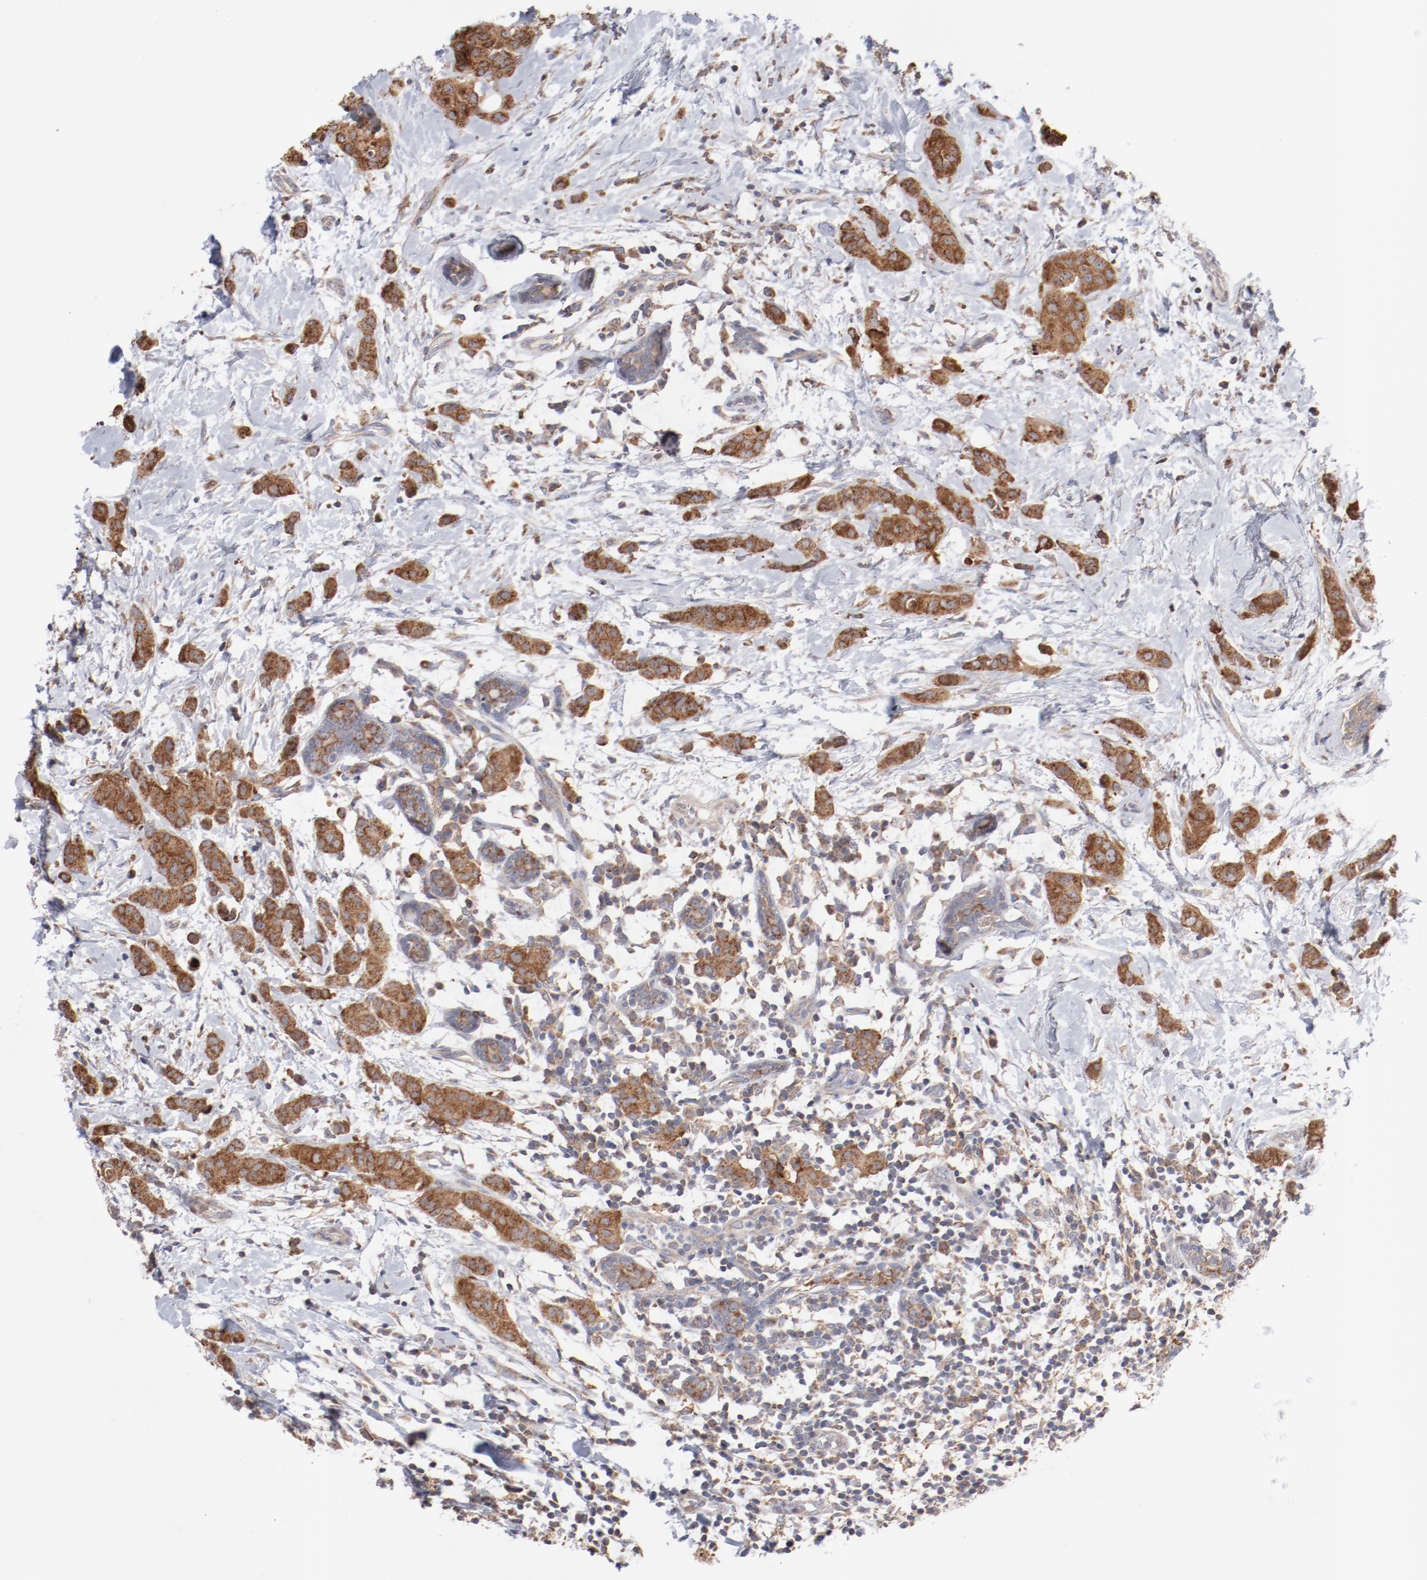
{"staining": {"intensity": "moderate", "quantity": ">75%", "location": "cytoplasmic/membranous"}, "tissue": "breast cancer", "cell_type": "Tumor cells", "image_type": "cancer", "snomed": [{"axis": "morphology", "description": "Duct carcinoma"}, {"axis": "topography", "description": "Breast"}], "caption": "Infiltrating ductal carcinoma (breast) stained for a protein exhibits moderate cytoplasmic/membranous positivity in tumor cells.", "gene": "PPFIBP2", "patient": {"sex": "female", "age": 40}}